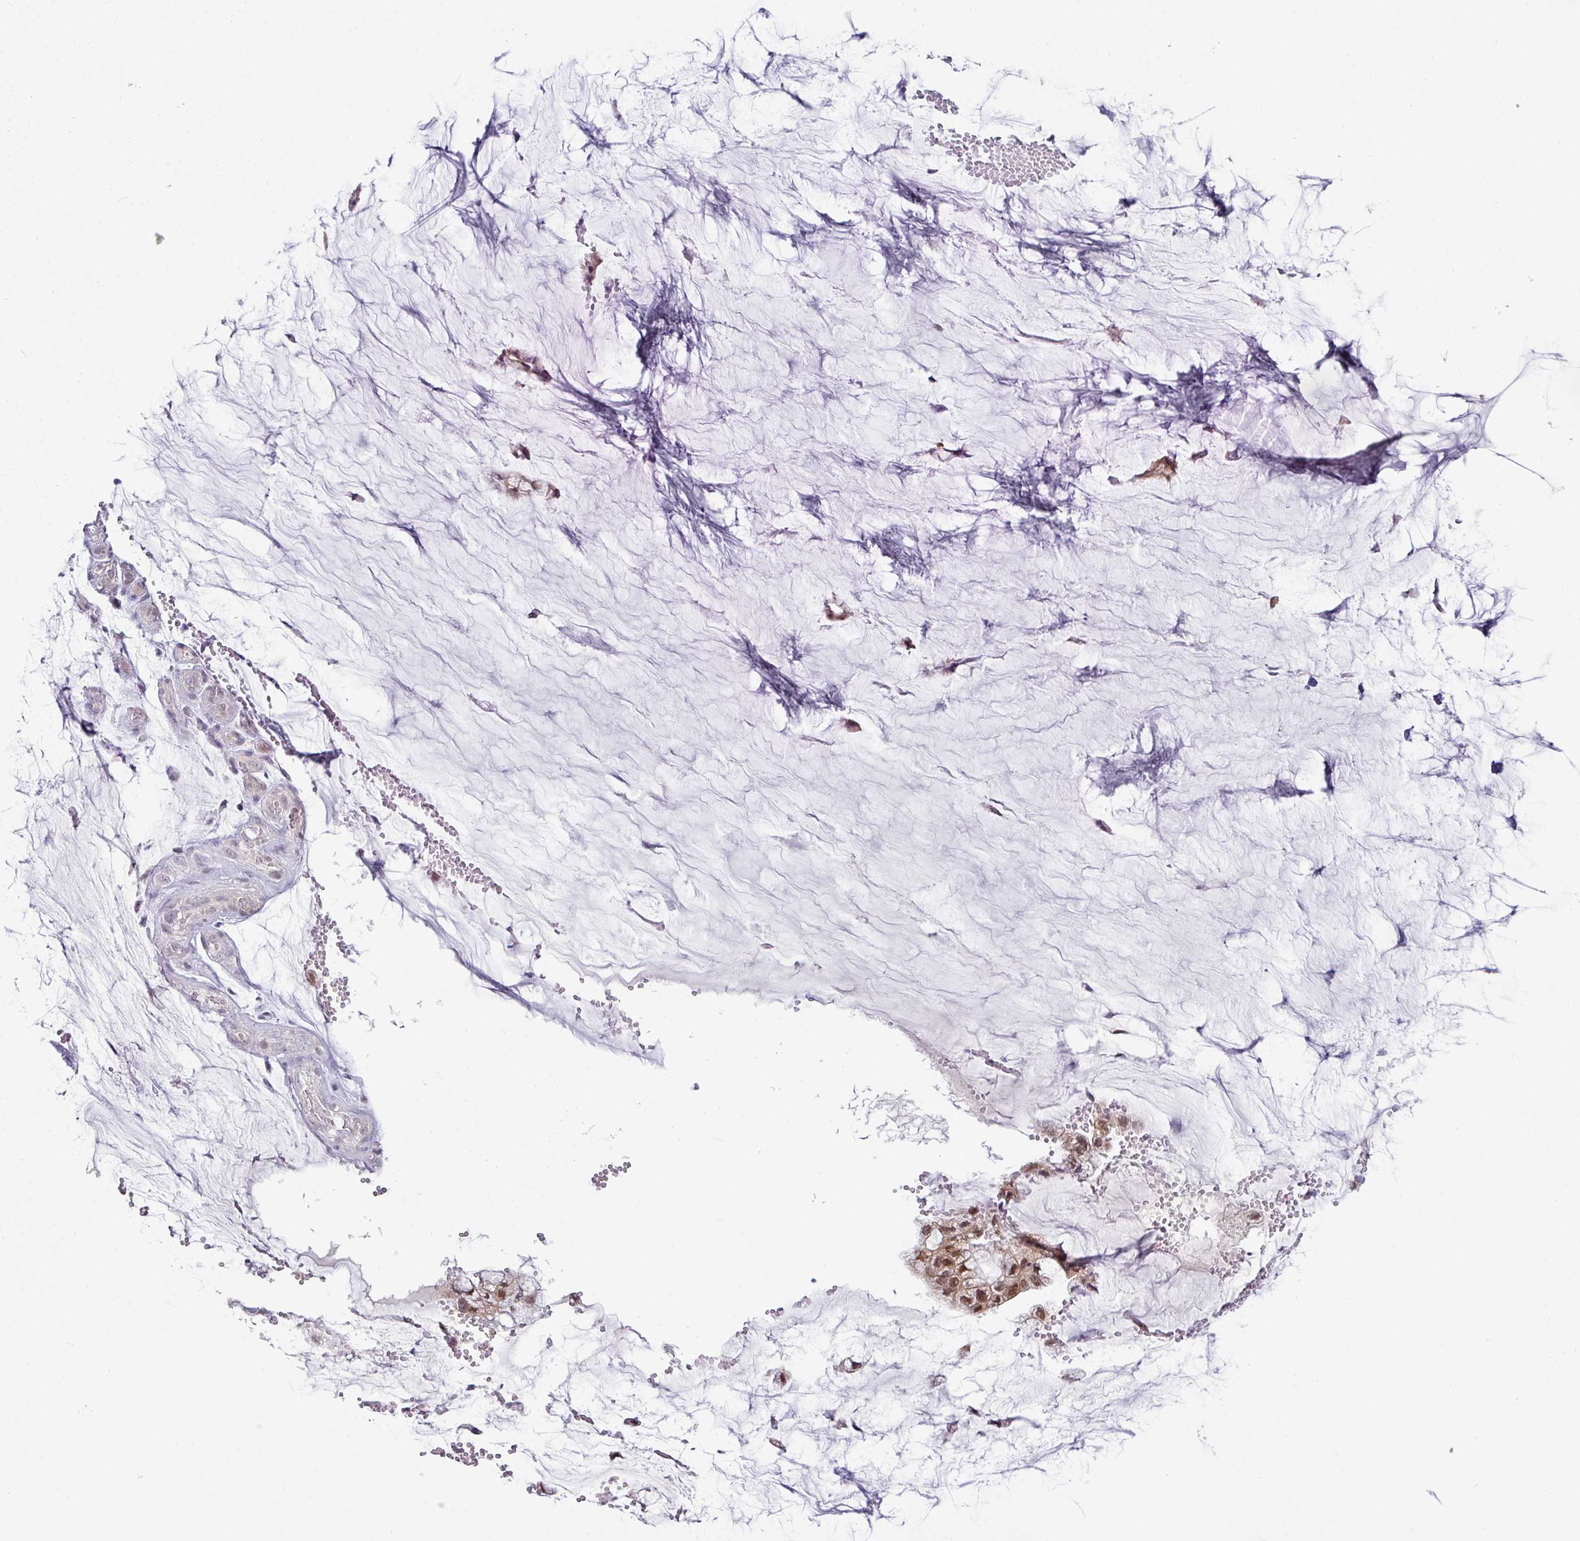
{"staining": {"intensity": "moderate", "quantity": ">75%", "location": "cytoplasmic/membranous,nuclear"}, "tissue": "ovarian cancer", "cell_type": "Tumor cells", "image_type": "cancer", "snomed": [{"axis": "morphology", "description": "Cystadenocarcinoma, mucinous, NOS"}, {"axis": "topography", "description": "Ovary"}], "caption": "Human ovarian cancer (mucinous cystadenocarcinoma) stained for a protein (brown) shows moderate cytoplasmic/membranous and nuclear positive positivity in about >75% of tumor cells.", "gene": "TTLL12", "patient": {"sex": "female", "age": 39}}